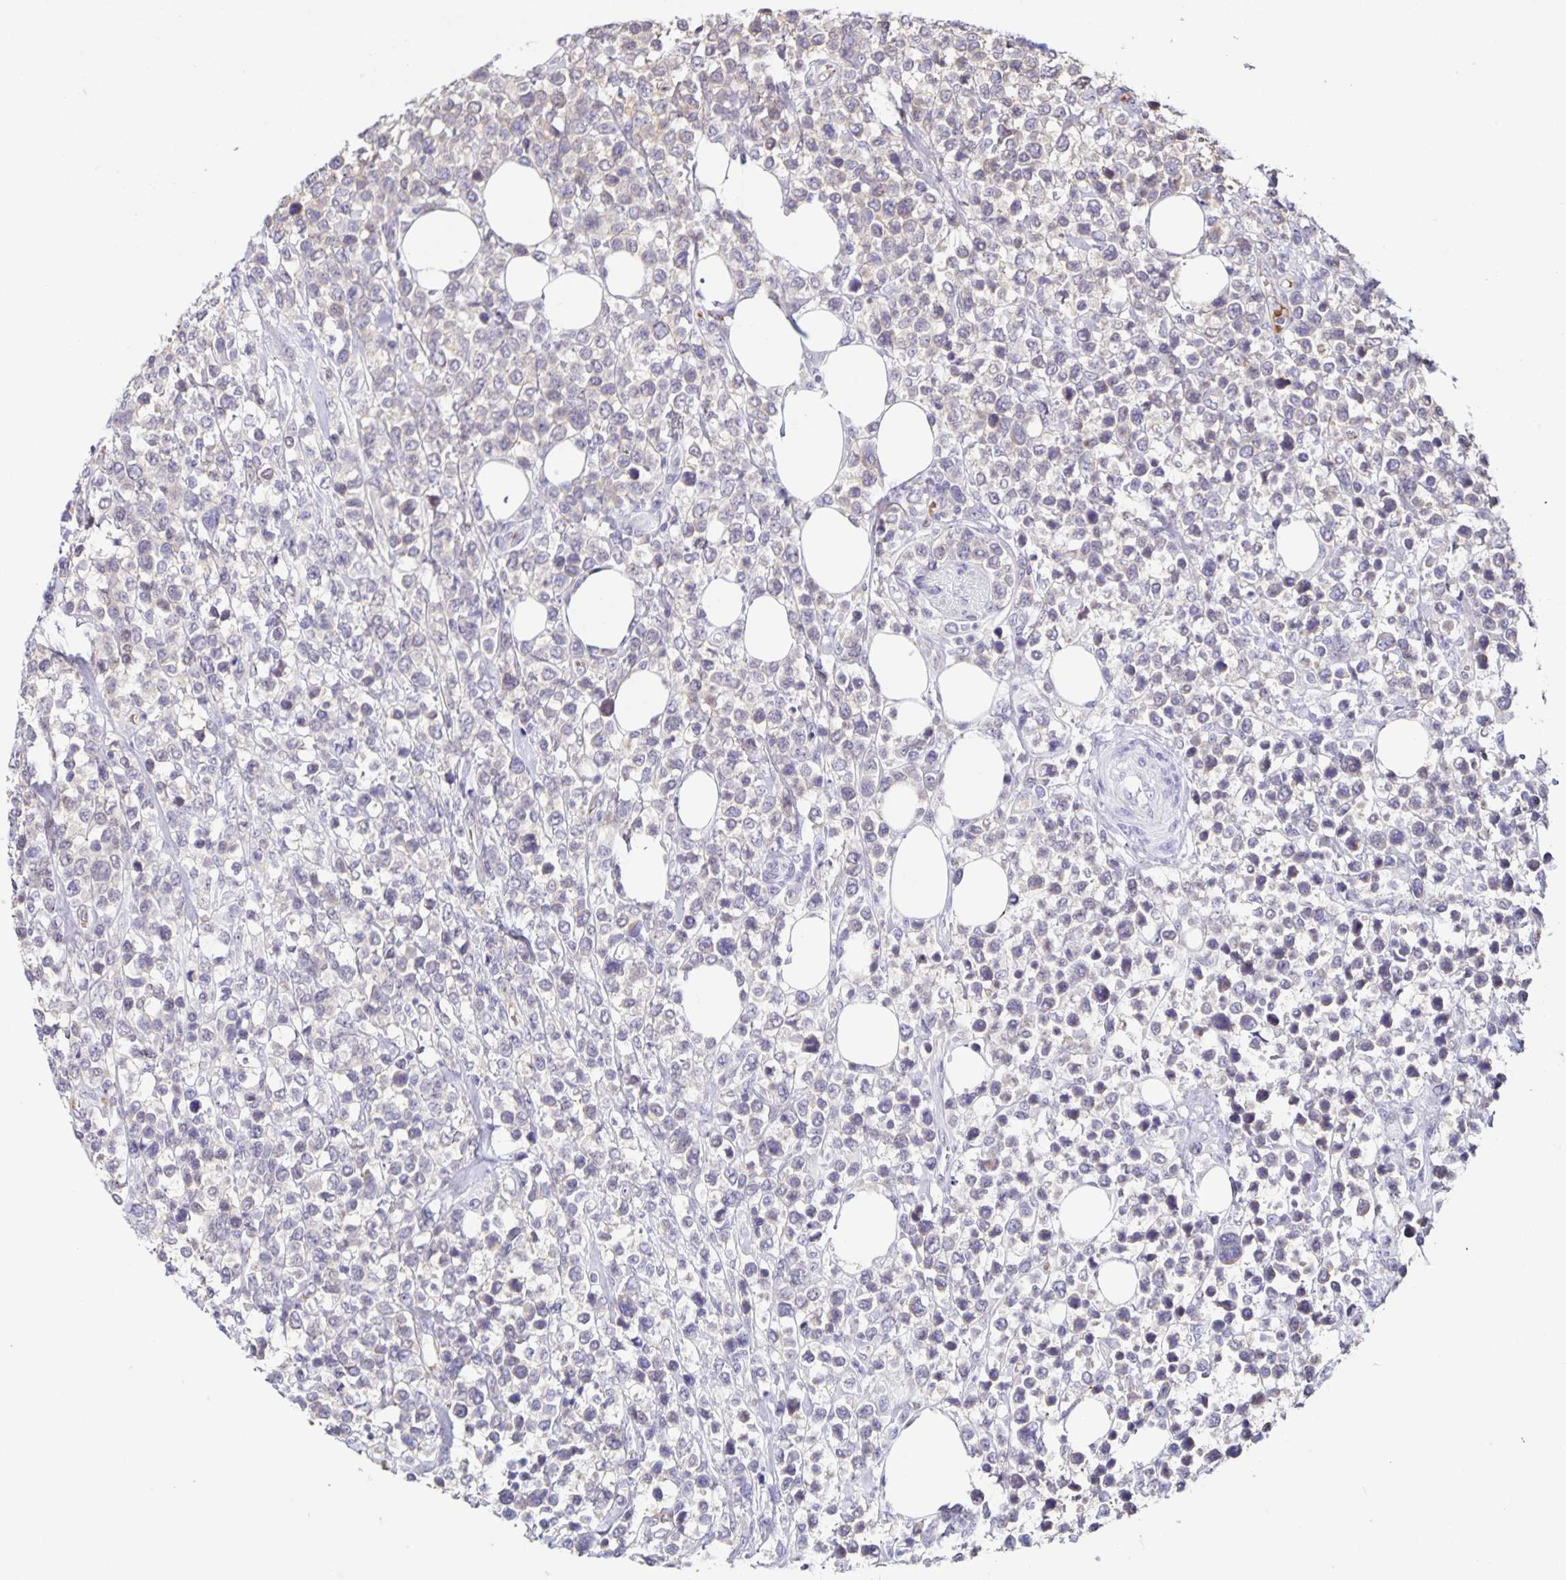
{"staining": {"intensity": "negative", "quantity": "none", "location": "none"}, "tissue": "lymphoma", "cell_type": "Tumor cells", "image_type": "cancer", "snomed": [{"axis": "morphology", "description": "Malignant lymphoma, non-Hodgkin's type, High grade"}, {"axis": "topography", "description": "Soft tissue"}], "caption": "A high-resolution image shows immunohistochemistry (IHC) staining of high-grade malignant lymphoma, non-Hodgkin's type, which demonstrates no significant staining in tumor cells.", "gene": "STPG4", "patient": {"sex": "female", "age": 56}}